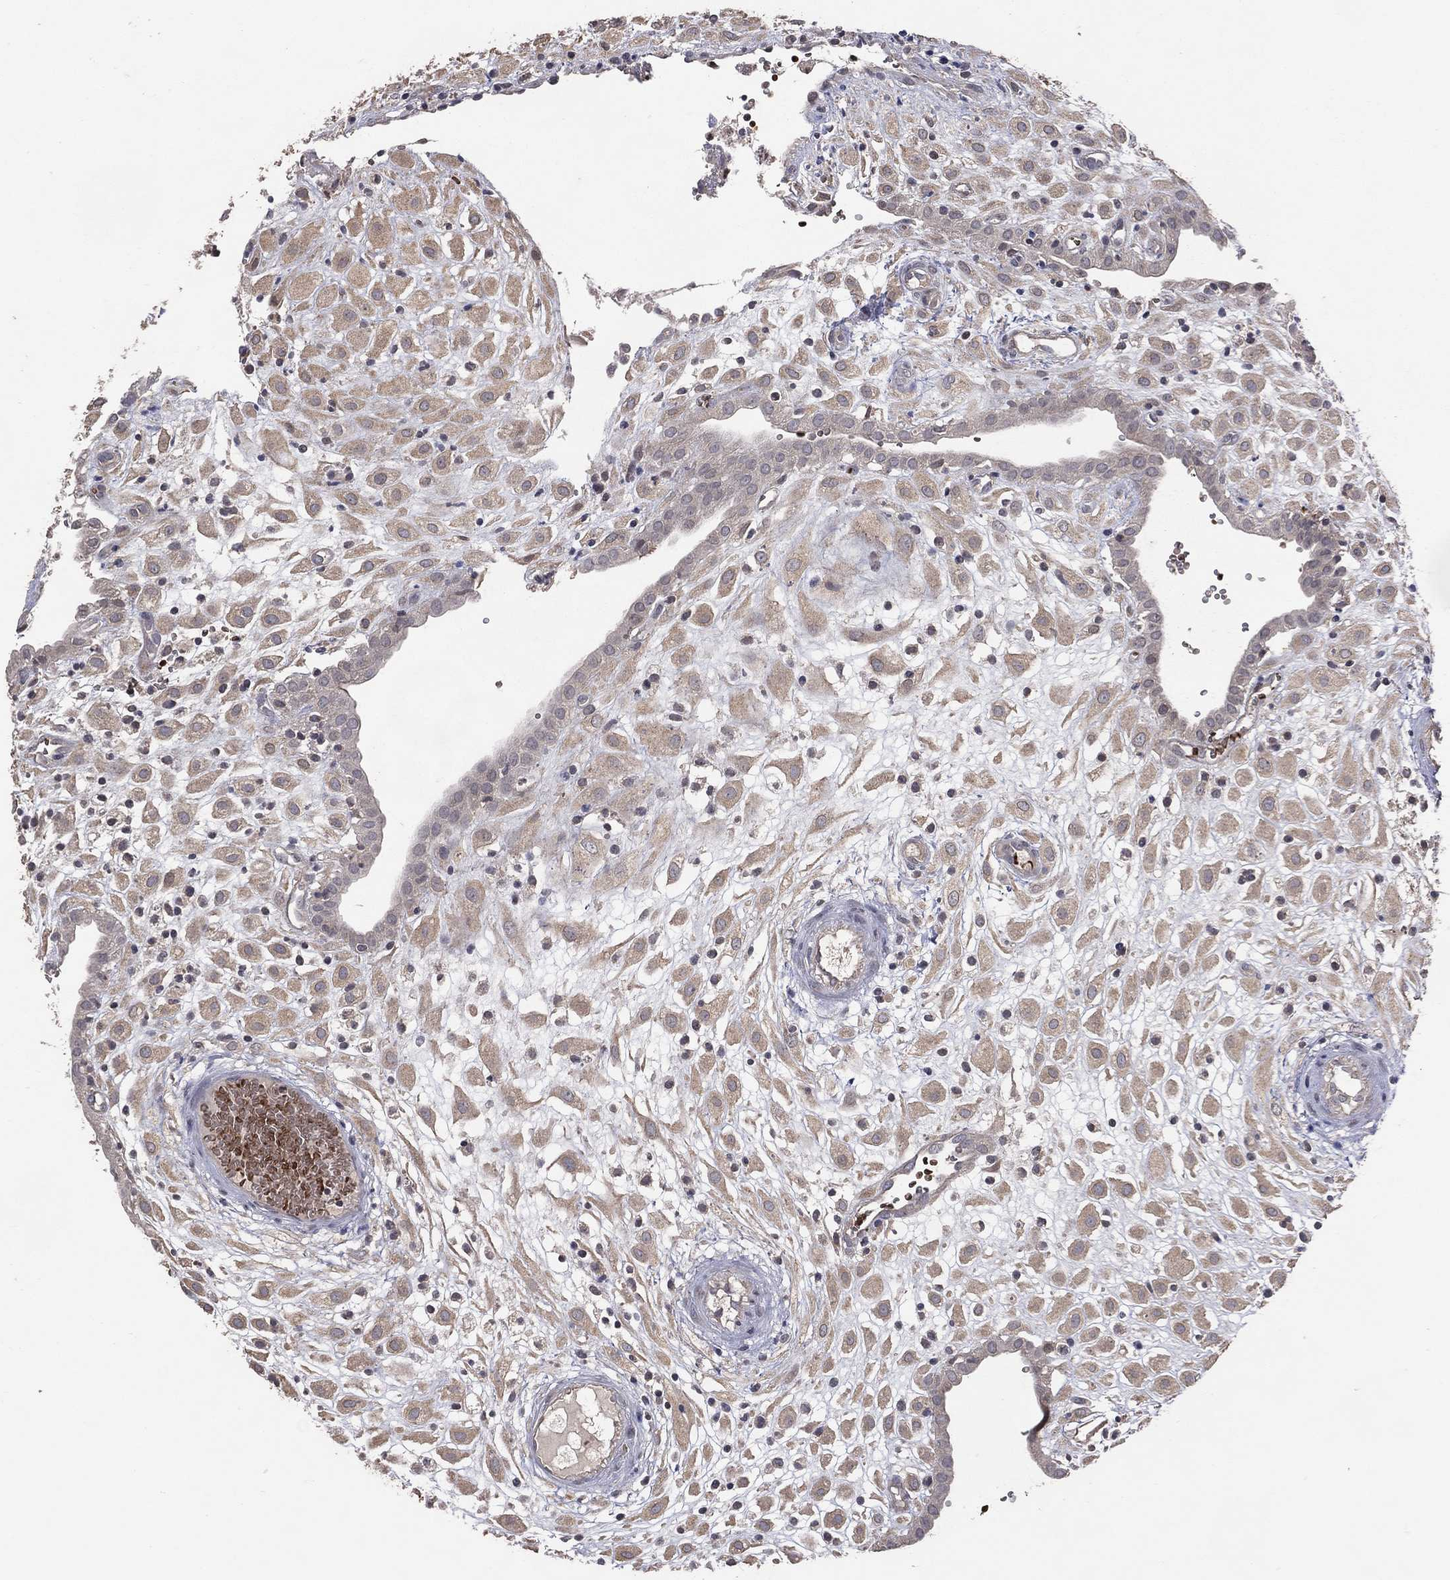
{"staining": {"intensity": "negative", "quantity": "none", "location": "none"}, "tissue": "placenta", "cell_type": "Trophoblastic cells", "image_type": "normal", "snomed": [{"axis": "morphology", "description": "Normal tissue, NOS"}, {"axis": "topography", "description": "Placenta"}], "caption": "Immunohistochemical staining of benign placenta demonstrates no significant positivity in trophoblastic cells.", "gene": "DNAH7", "patient": {"sex": "female", "age": 24}}